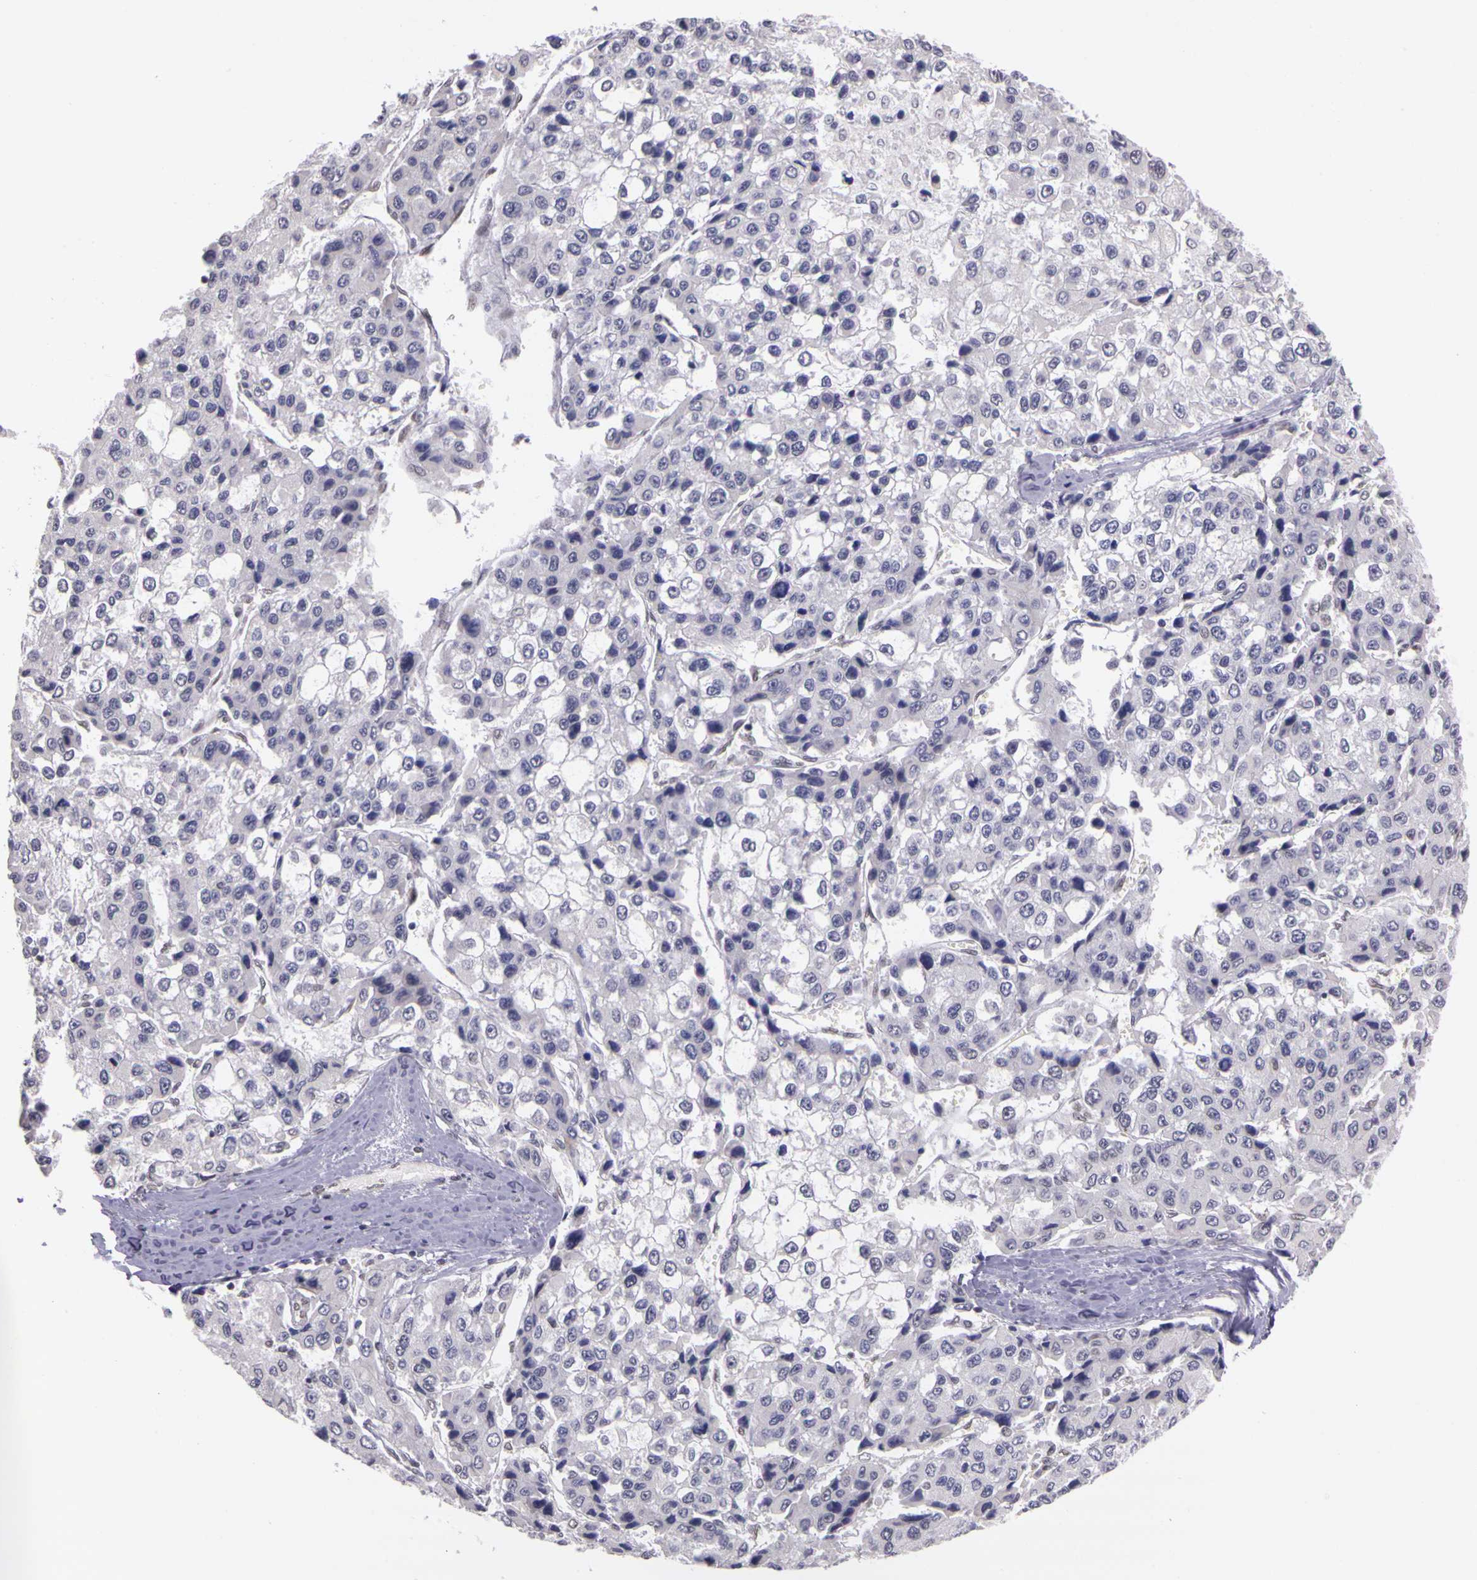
{"staining": {"intensity": "weak", "quantity": "<25%", "location": "nuclear"}, "tissue": "liver cancer", "cell_type": "Tumor cells", "image_type": "cancer", "snomed": [{"axis": "morphology", "description": "Carcinoma, Hepatocellular, NOS"}, {"axis": "topography", "description": "Liver"}], "caption": "Liver cancer was stained to show a protein in brown. There is no significant staining in tumor cells.", "gene": "WDR13", "patient": {"sex": "female", "age": 66}}